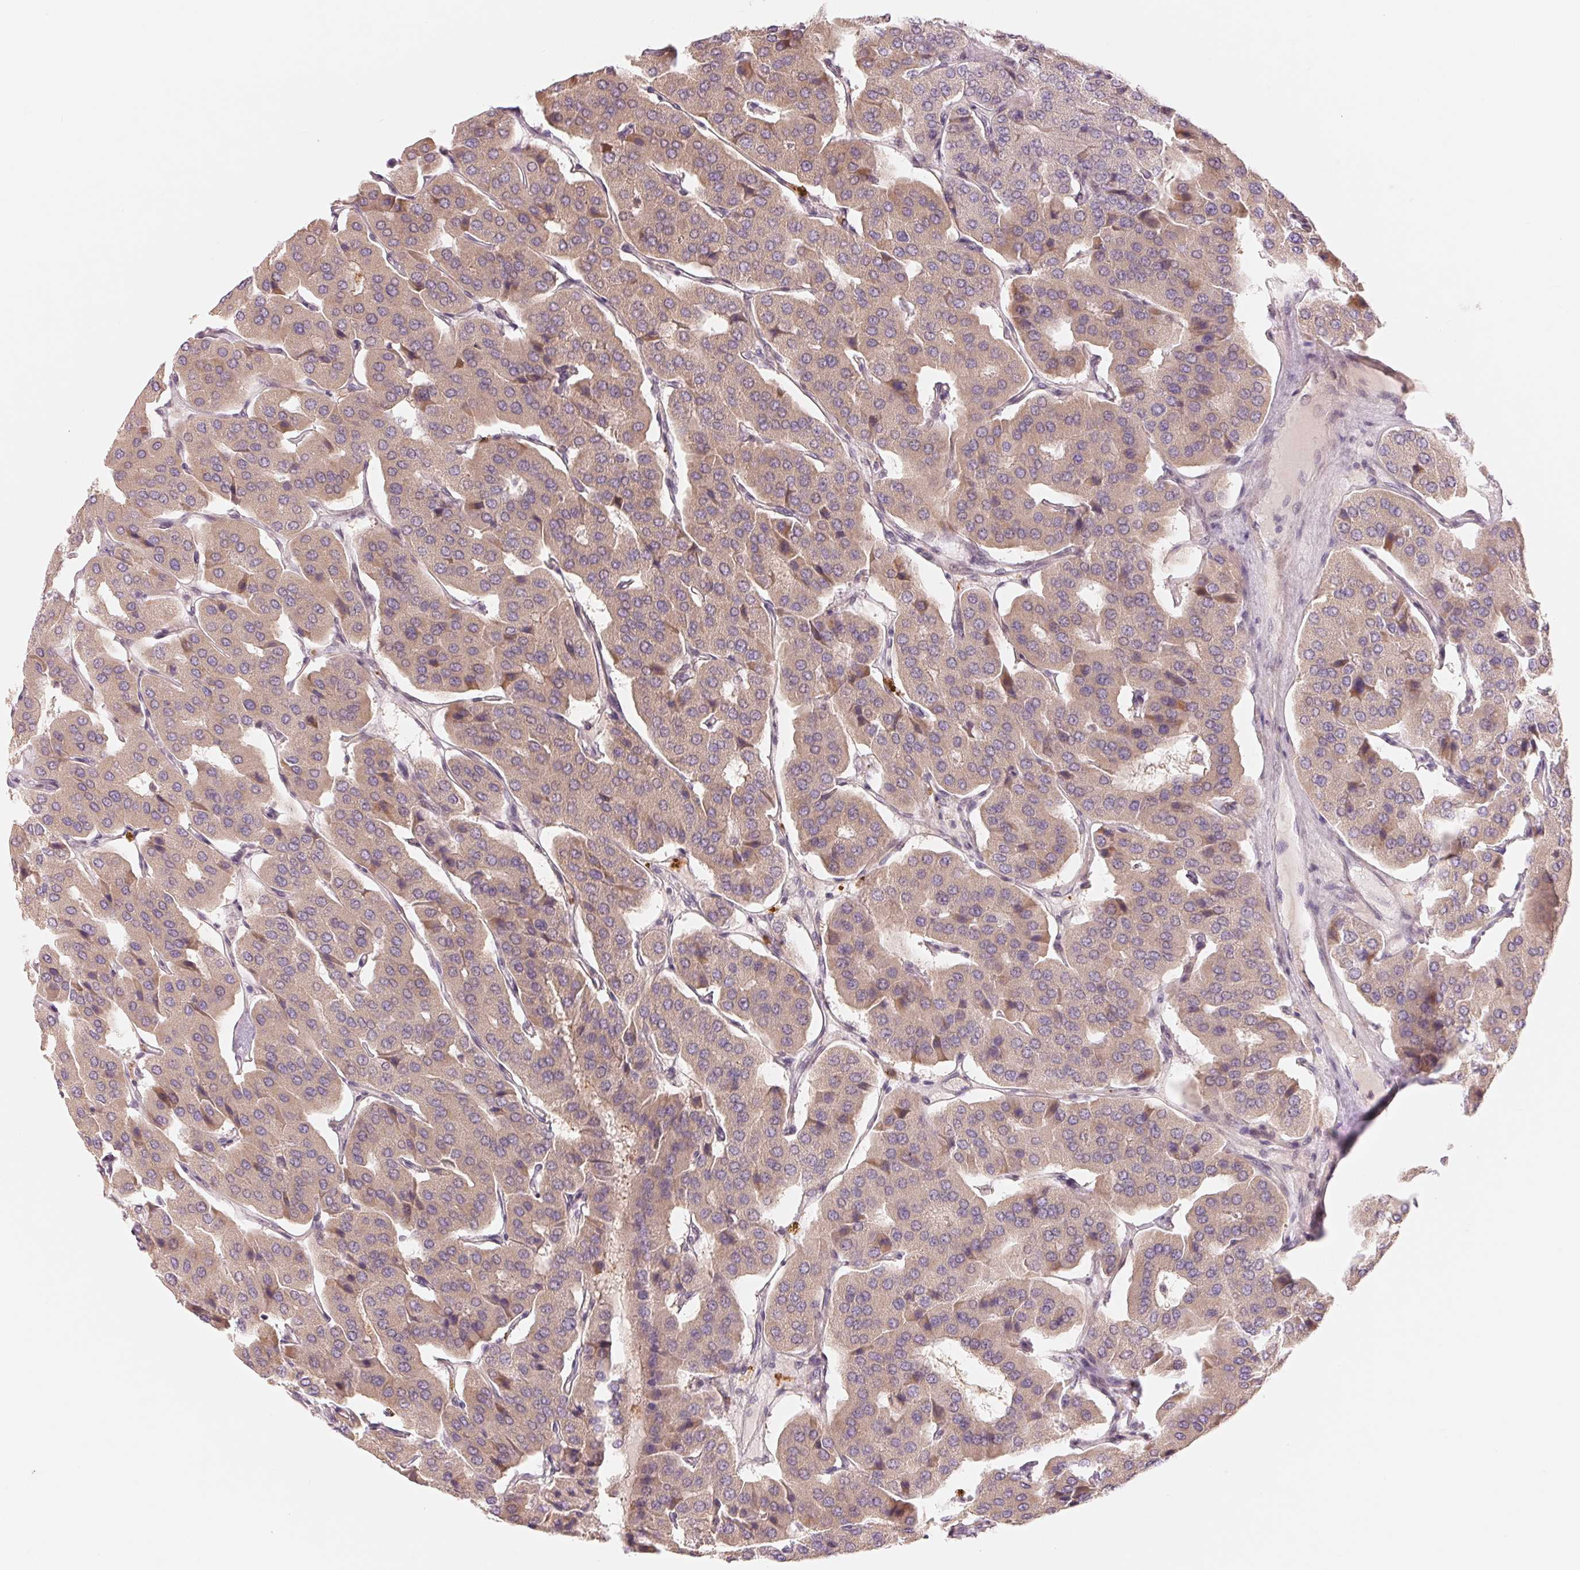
{"staining": {"intensity": "negative", "quantity": "none", "location": "none"}, "tissue": "parathyroid gland", "cell_type": "Glandular cells", "image_type": "normal", "snomed": [{"axis": "morphology", "description": "Normal tissue, NOS"}, {"axis": "morphology", "description": "Adenoma, NOS"}, {"axis": "topography", "description": "Parathyroid gland"}], "caption": "IHC histopathology image of normal parathyroid gland stained for a protein (brown), which exhibits no expression in glandular cells.", "gene": "DENND2C", "patient": {"sex": "female", "age": 86}}